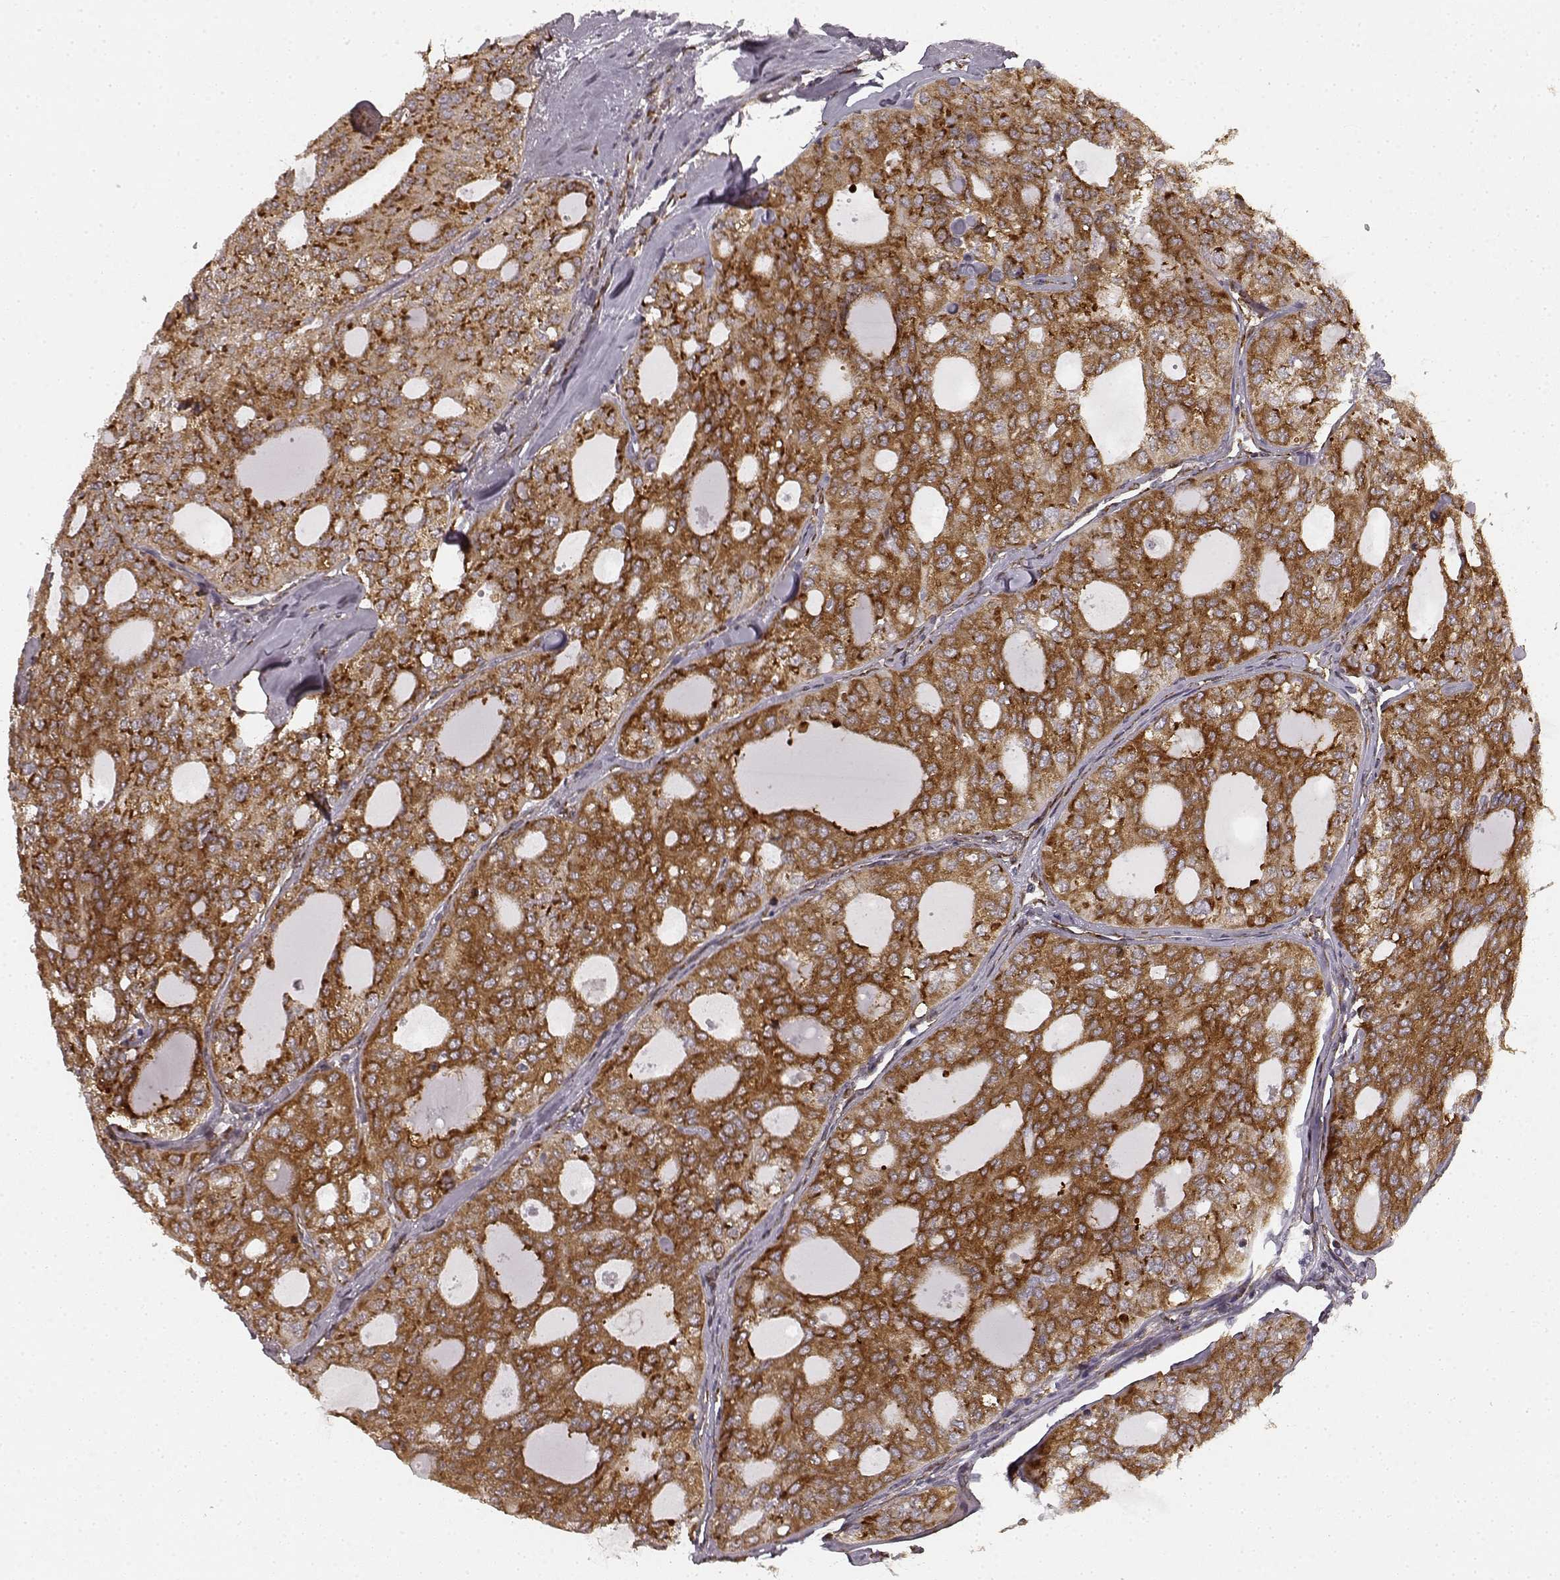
{"staining": {"intensity": "strong", "quantity": ">75%", "location": "cytoplasmic/membranous"}, "tissue": "thyroid cancer", "cell_type": "Tumor cells", "image_type": "cancer", "snomed": [{"axis": "morphology", "description": "Follicular adenoma carcinoma, NOS"}, {"axis": "topography", "description": "Thyroid gland"}], "caption": "A brown stain shows strong cytoplasmic/membranous positivity of a protein in thyroid follicular adenoma carcinoma tumor cells.", "gene": "TMEM14A", "patient": {"sex": "male", "age": 75}}